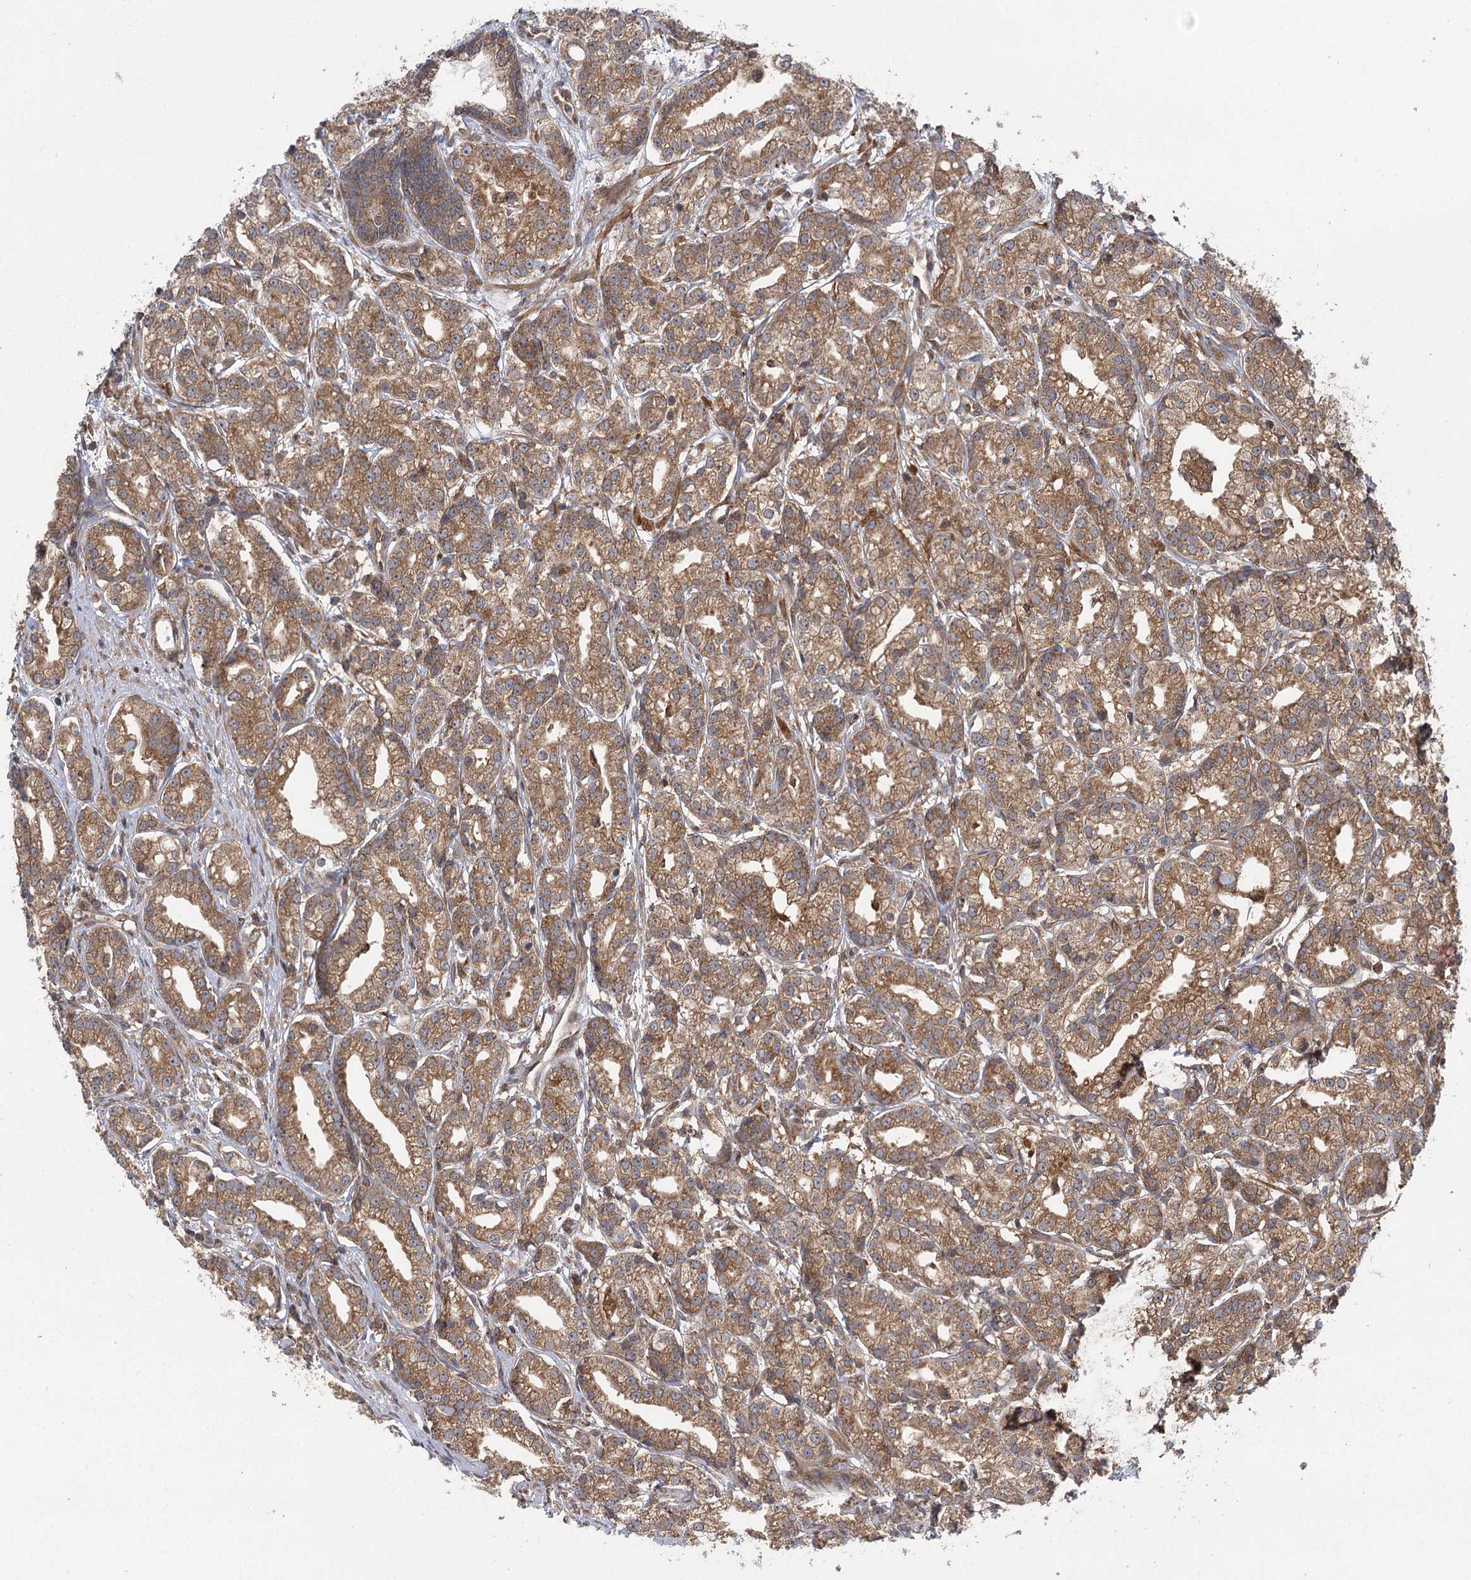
{"staining": {"intensity": "moderate", "quantity": ">75%", "location": "cytoplasmic/membranous"}, "tissue": "prostate cancer", "cell_type": "Tumor cells", "image_type": "cancer", "snomed": [{"axis": "morphology", "description": "Adenocarcinoma, High grade"}, {"axis": "topography", "description": "Prostate"}], "caption": "Immunohistochemistry of prostate cancer (adenocarcinoma (high-grade)) reveals medium levels of moderate cytoplasmic/membranous staining in approximately >75% of tumor cells.", "gene": "C12orf4", "patient": {"sex": "male", "age": 69}}